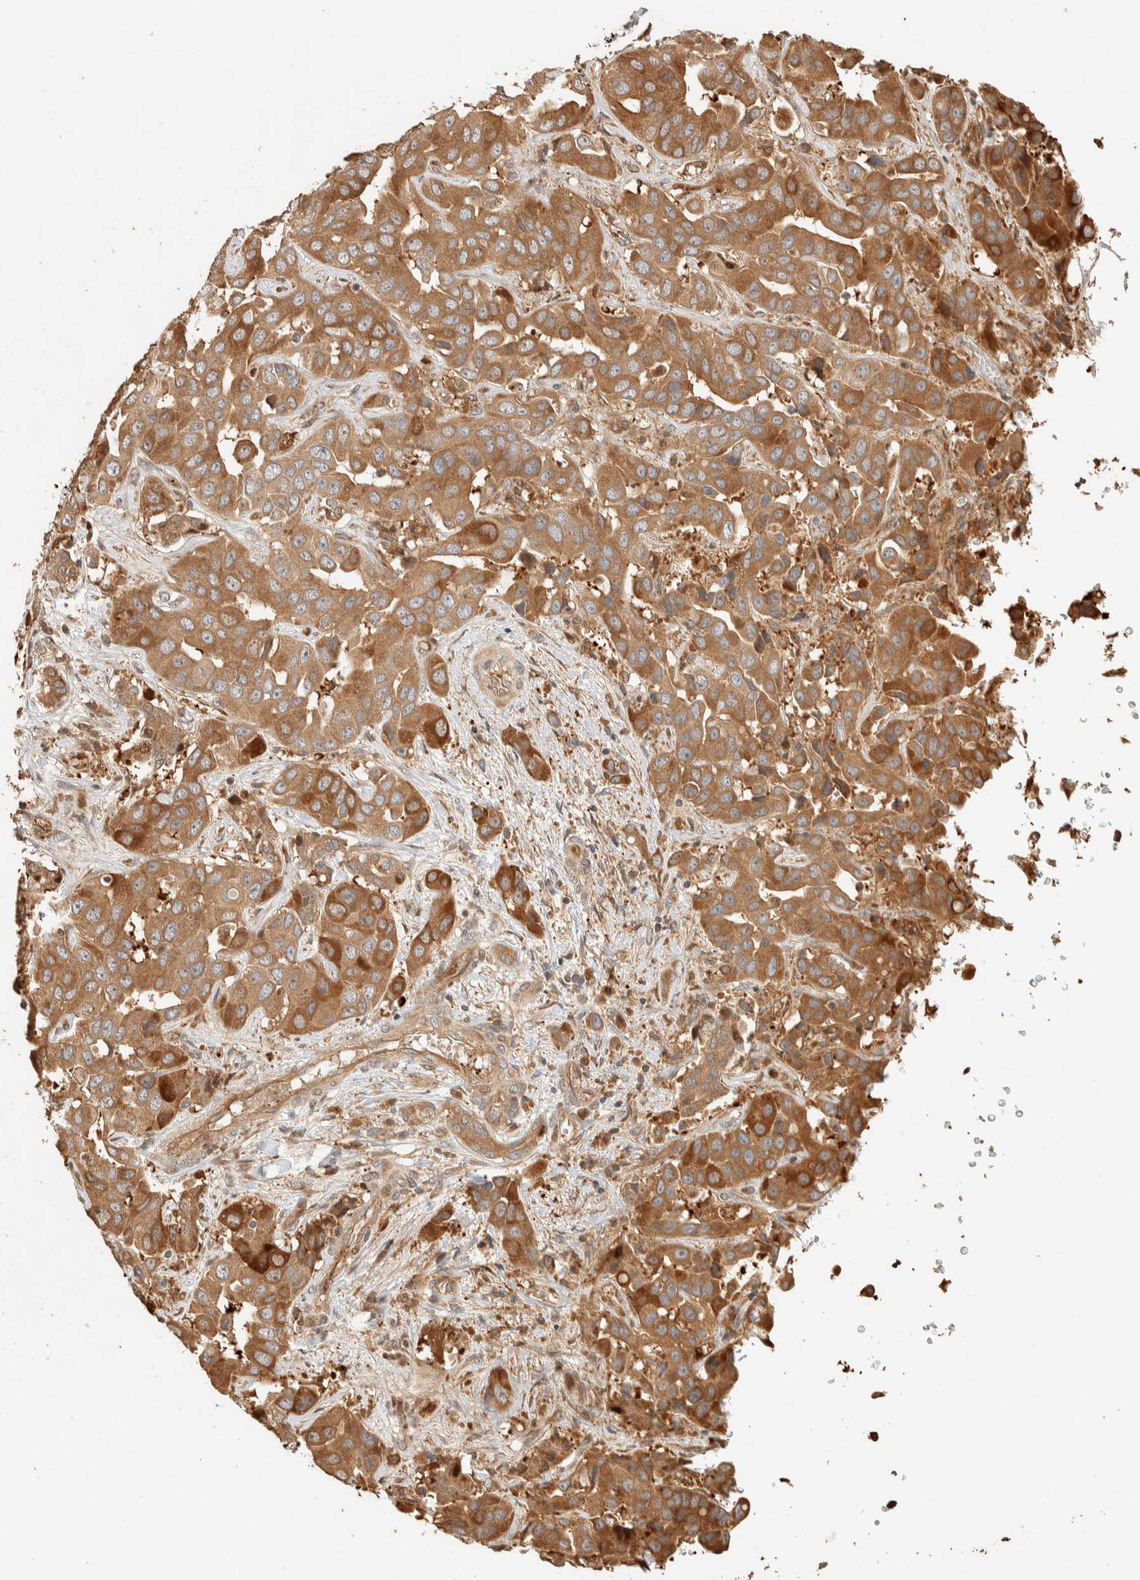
{"staining": {"intensity": "moderate", "quantity": ">75%", "location": "cytoplasmic/membranous"}, "tissue": "liver cancer", "cell_type": "Tumor cells", "image_type": "cancer", "snomed": [{"axis": "morphology", "description": "Cholangiocarcinoma"}, {"axis": "topography", "description": "Liver"}], "caption": "Immunohistochemical staining of liver cancer shows moderate cytoplasmic/membranous protein positivity in about >75% of tumor cells.", "gene": "EXOC7", "patient": {"sex": "female", "age": 52}}